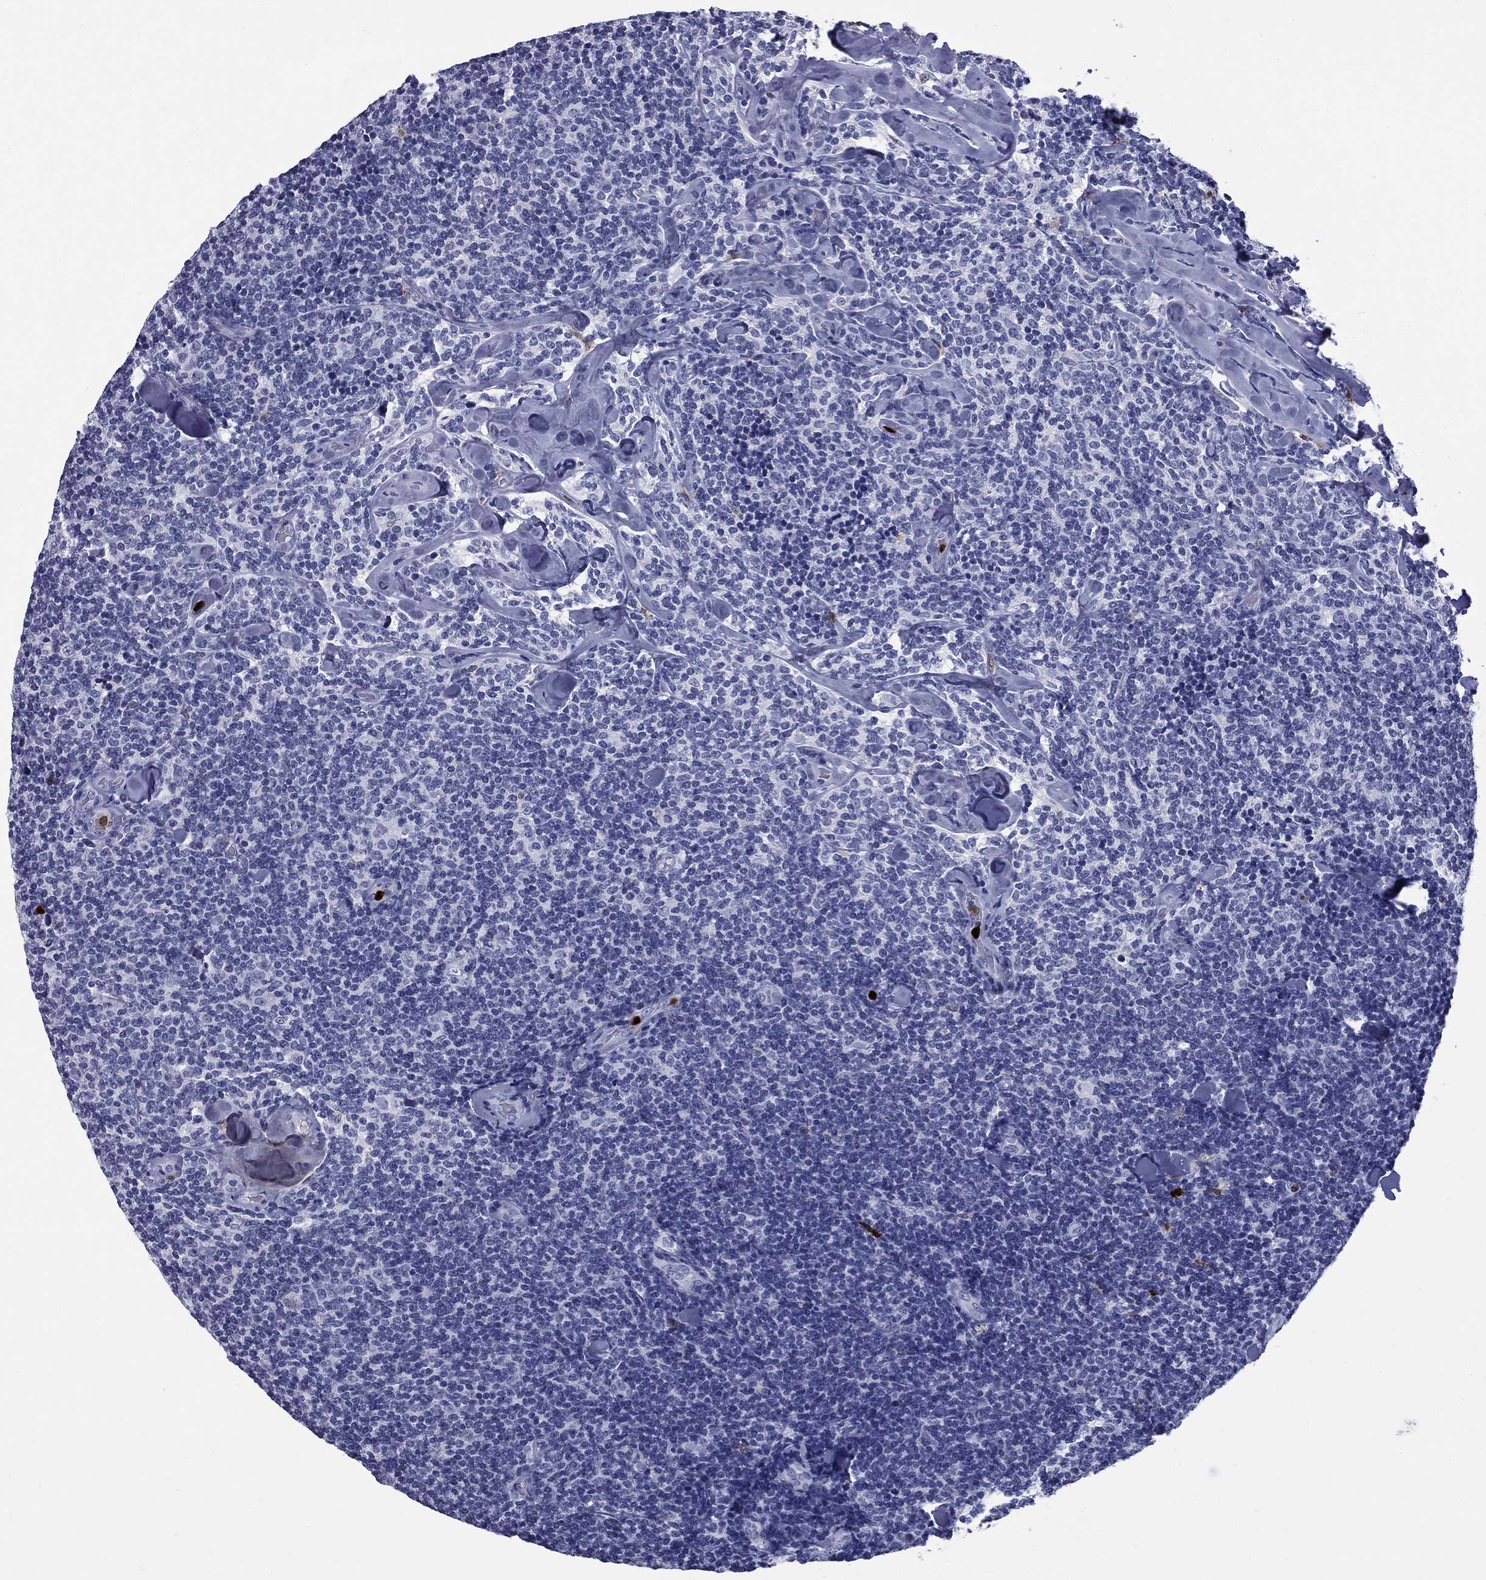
{"staining": {"intensity": "negative", "quantity": "none", "location": "none"}, "tissue": "lymphoma", "cell_type": "Tumor cells", "image_type": "cancer", "snomed": [{"axis": "morphology", "description": "Malignant lymphoma, non-Hodgkin's type, Low grade"}, {"axis": "topography", "description": "Lymph node"}], "caption": "High power microscopy image of an IHC histopathology image of low-grade malignant lymphoma, non-Hodgkin's type, revealing no significant positivity in tumor cells.", "gene": "TRIM29", "patient": {"sex": "female", "age": 56}}